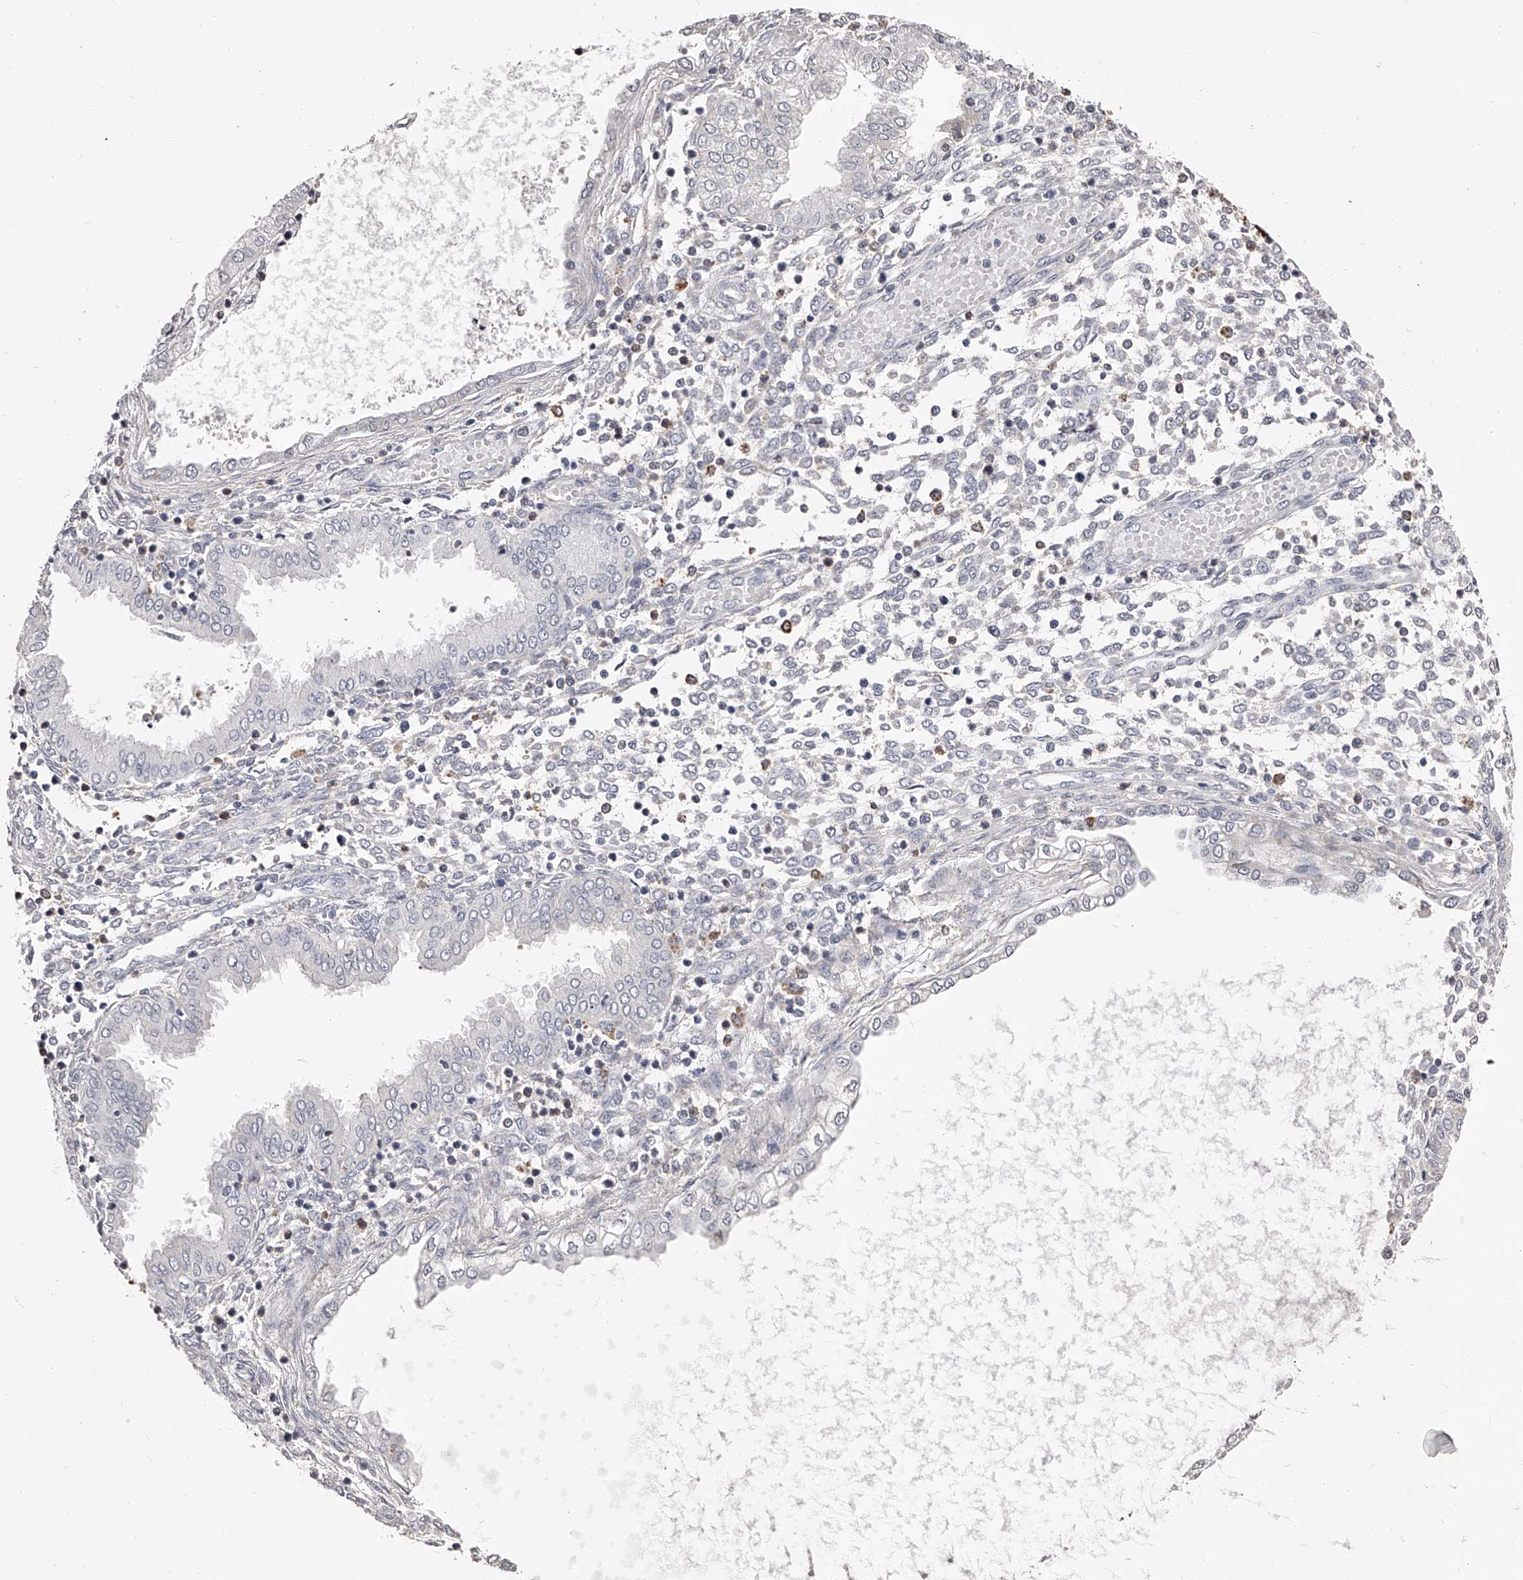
{"staining": {"intensity": "negative", "quantity": "none", "location": "none"}, "tissue": "endometrium", "cell_type": "Cells in endometrial stroma", "image_type": "normal", "snomed": [{"axis": "morphology", "description": "Normal tissue, NOS"}, {"axis": "topography", "description": "Endometrium"}], "caption": "Endometrium was stained to show a protein in brown. There is no significant expression in cells in endometrial stroma. (Stains: DAB (3,3'-diaminobenzidine) IHC with hematoxylin counter stain, Microscopy: brightfield microscopy at high magnification).", "gene": "PACSIN1", "patient": {"sex": "female", "age": 53}}